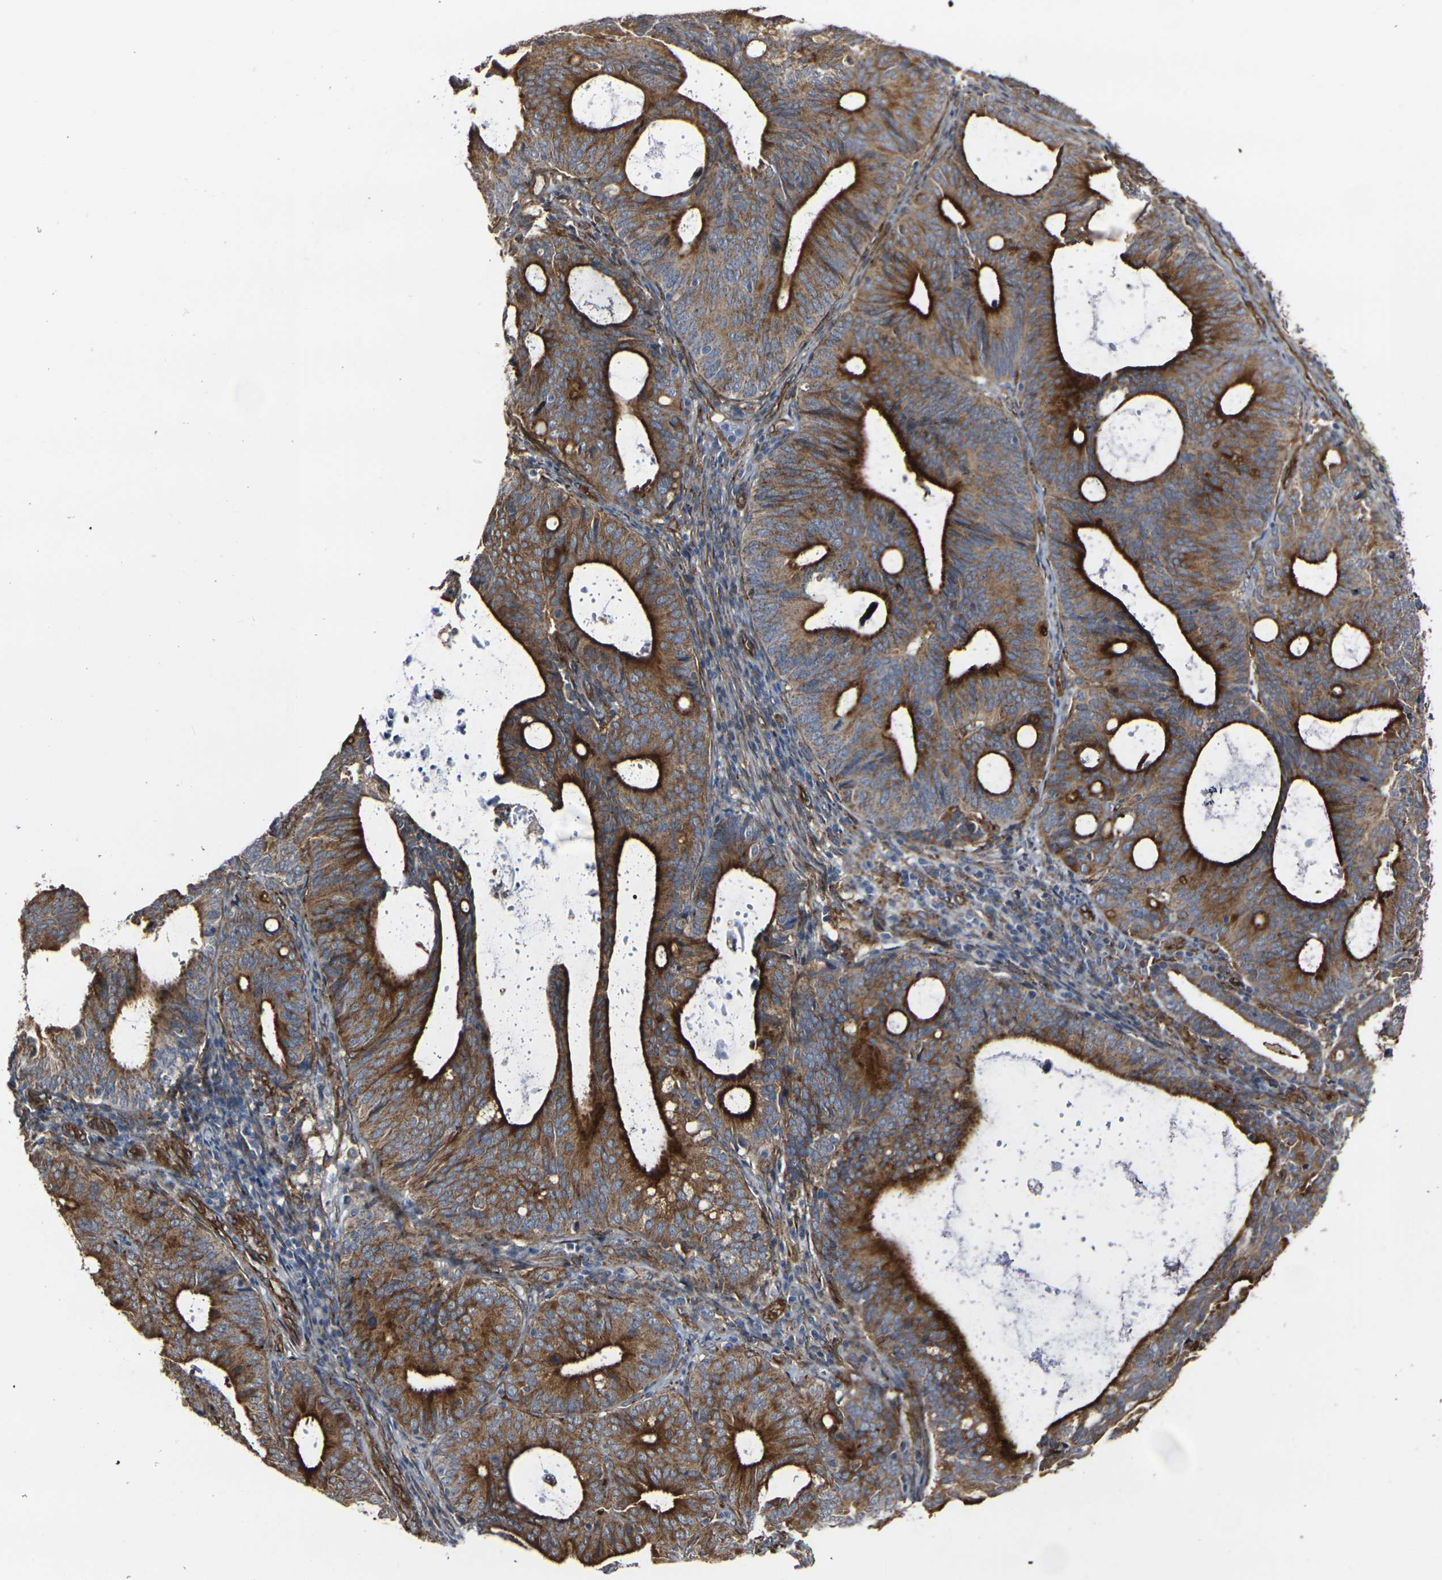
{"staining": {"intensity": "strong", "quantity": ">75%", "location": "cytoplasmic/membranous"}, "tissue": "endometrial cancer", "cell_type": "Tumor cells", "image_type": "cancer", "snomed": [{"axis": "morphology", "description": "Adenocarcinoma, NOS"}, {"axis": "topography", "description": "Uterus"}], "caption": "Endometrial cancer (adenocarcinoma) was stained to show a protein in brown. There is high levels of strong cytoplasmic/membranous positivity in approximately >75% of tumor cells.", "gene": "MYOF", "patient": {"sex": "female", "age": 83}}